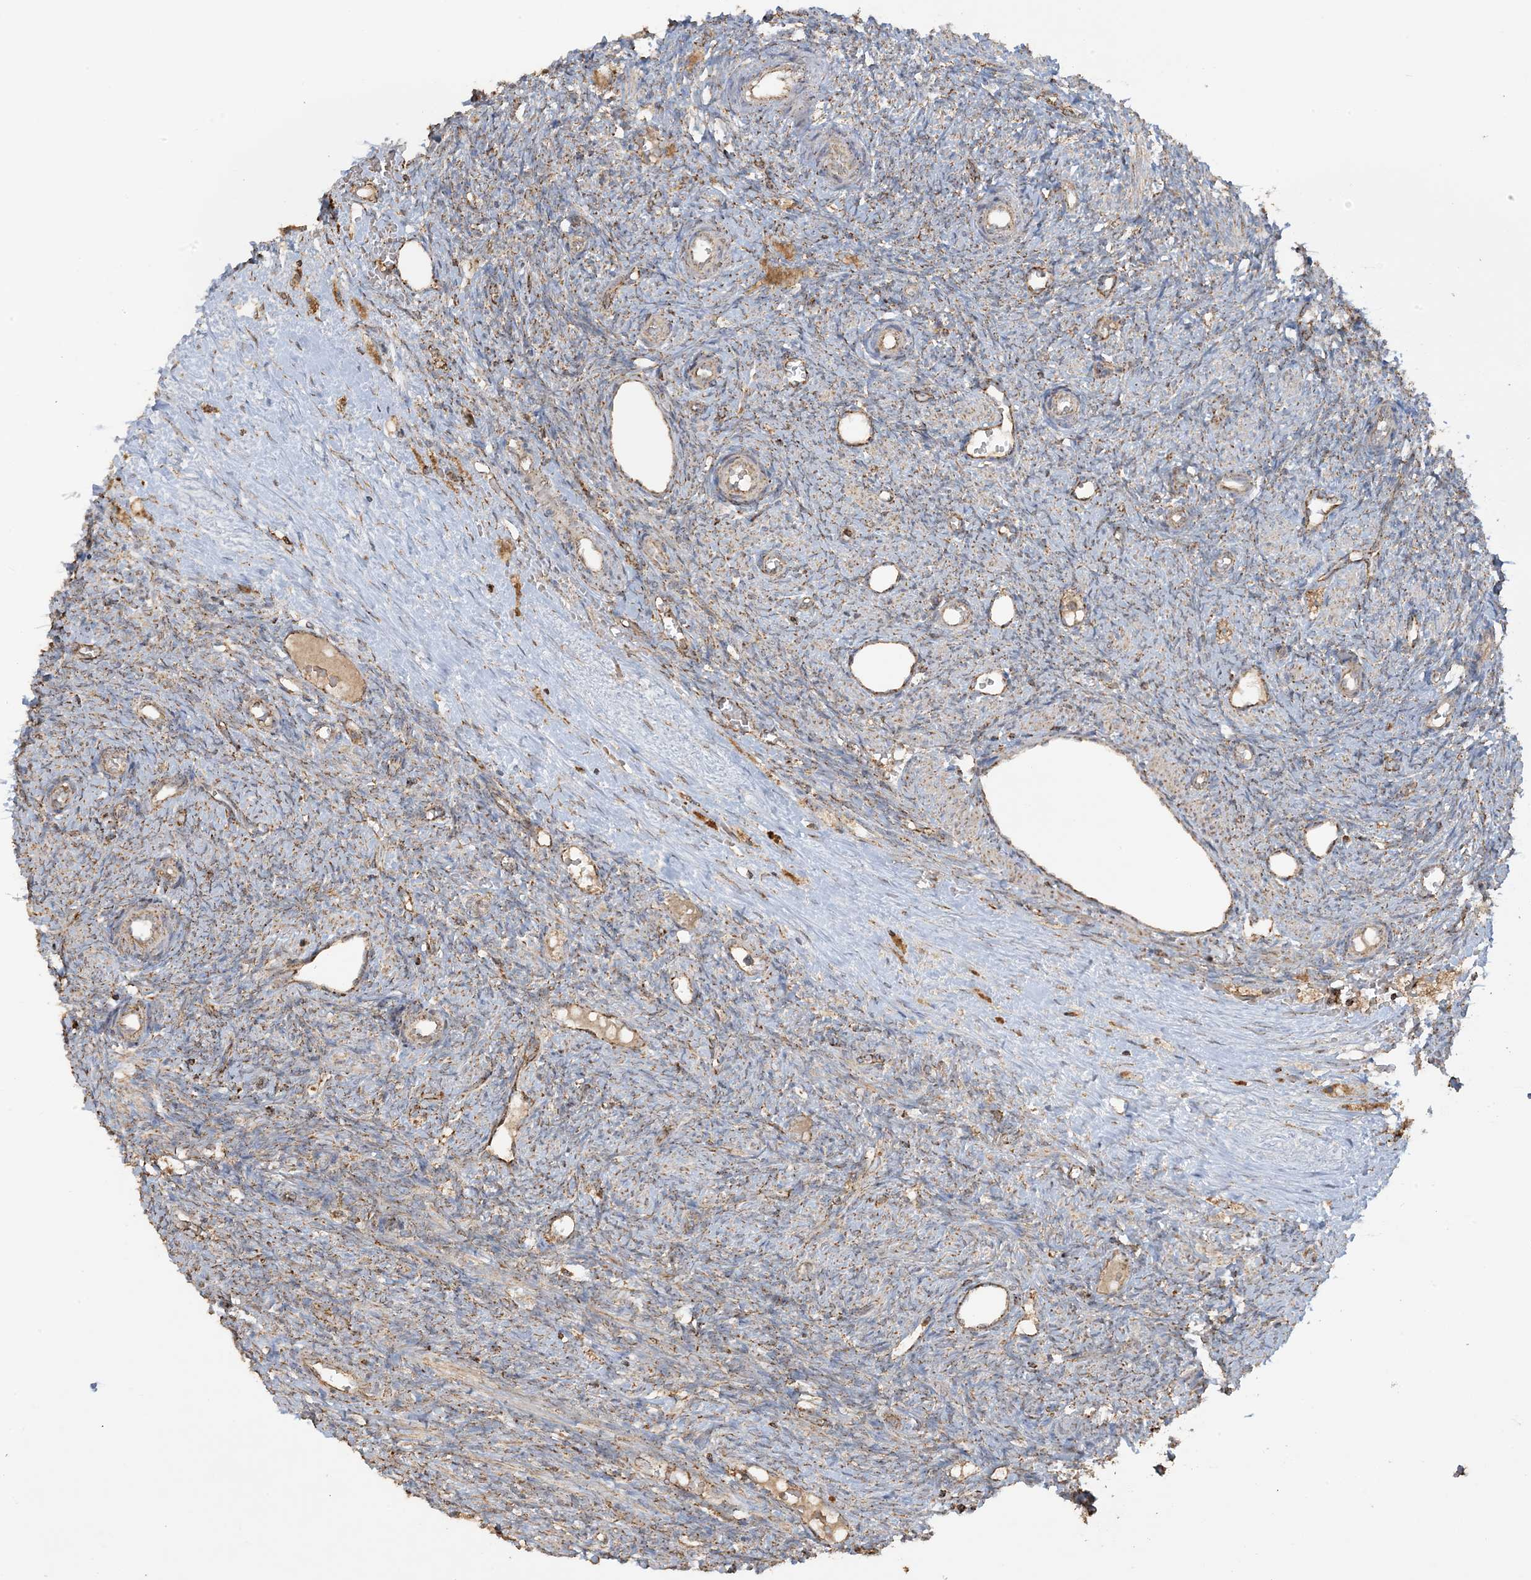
{"staining": {"intensity": "strong", "quantity": ">75%", "location": "cytoplasmic/membranous"}, "tissue": "ovary", "cell_type": "Follicle cells", "image_type": "normal", "snomed": [{"axis": "morphology", "description": "Normal tissue, NOS"}, {"axis": "topography", "description": "Ovary"}], "caption": "Ovary stained with DAB immunohistochemistry shows high levels of strong cytoplasmic/membranous positivity in approximately >75% of follicle cells.", "gene": "AGA", "patient": {"sex": "female", "age": 41}}